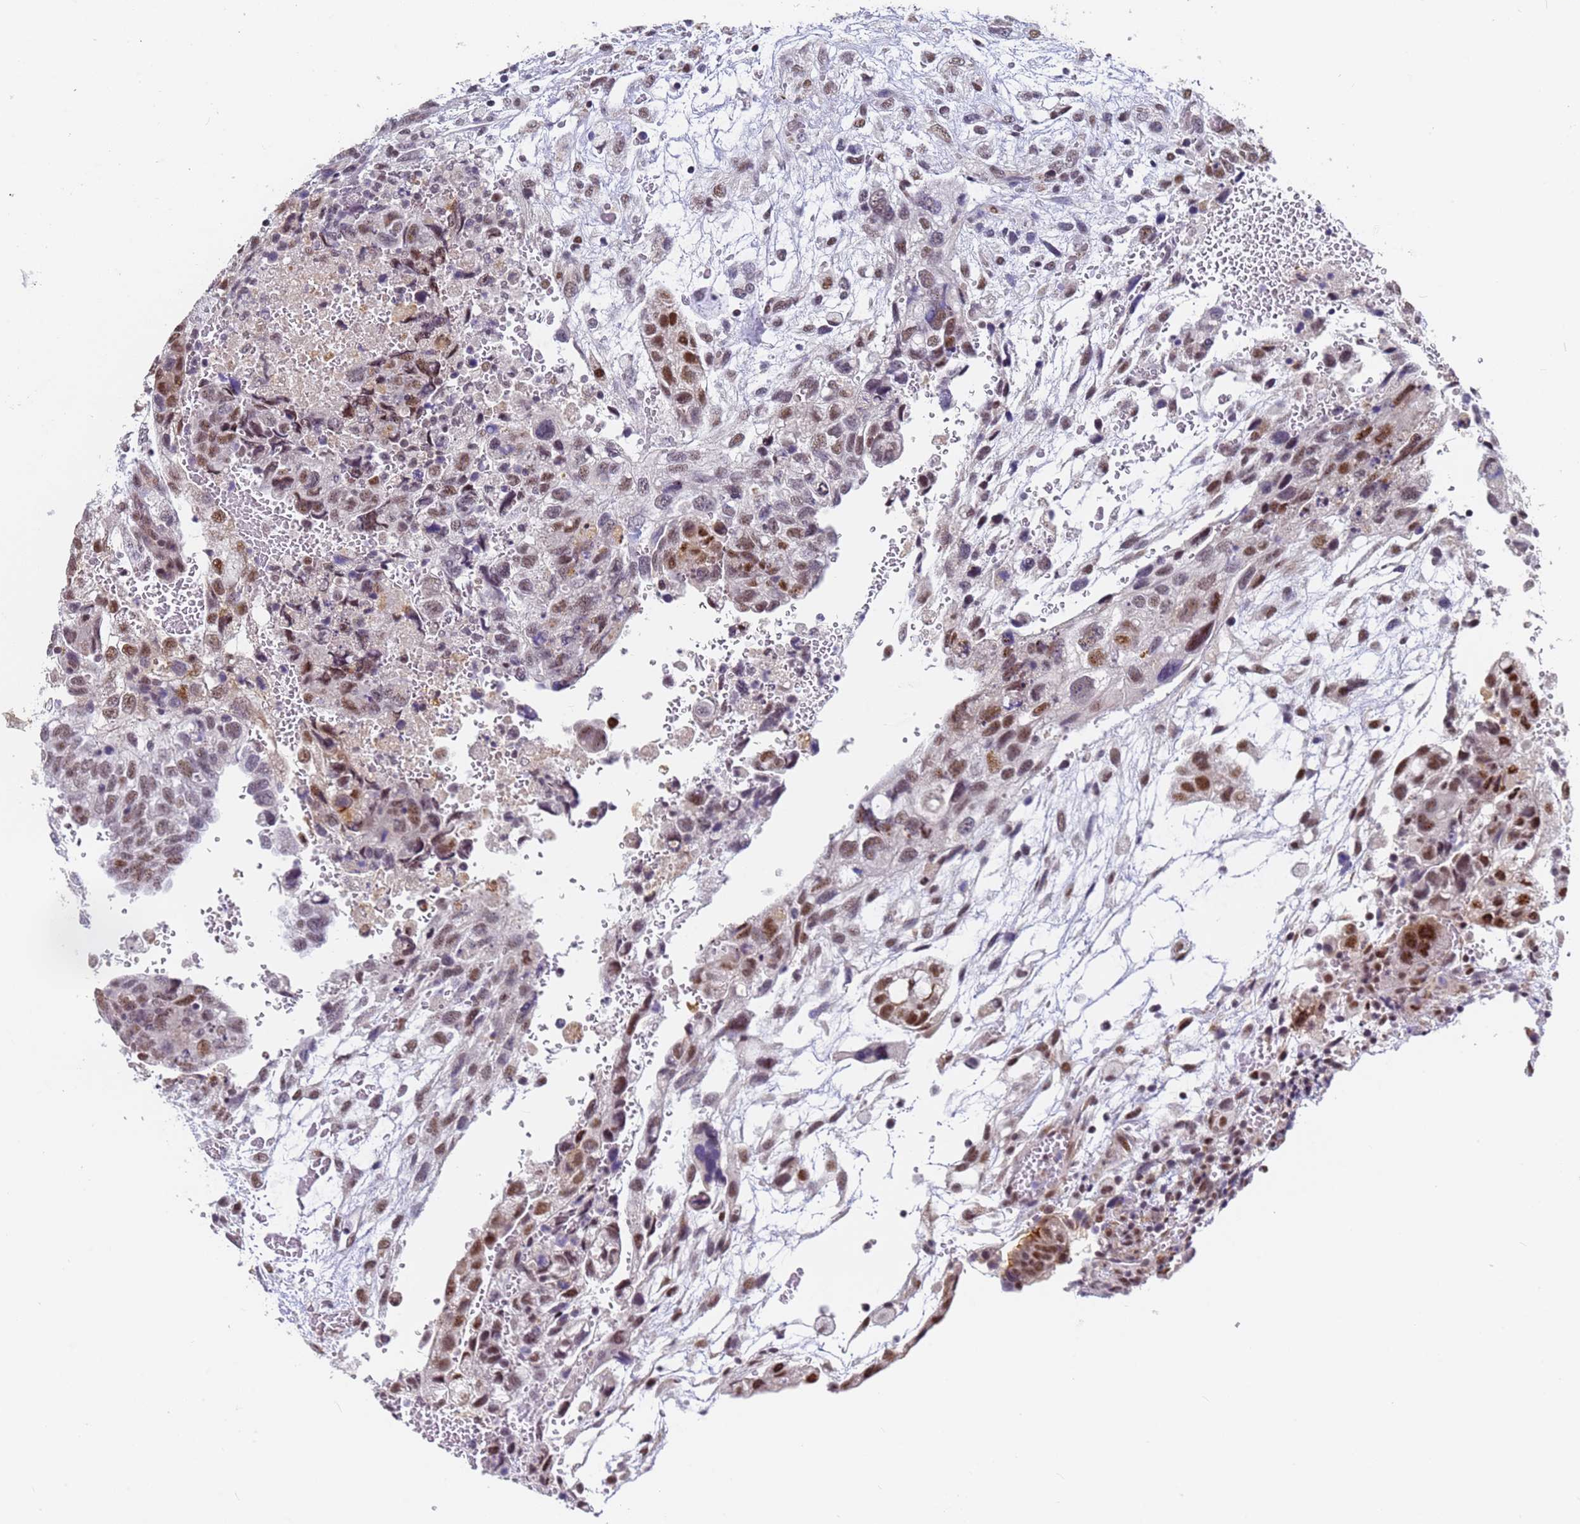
{"staining": {"intensity": "moderate", "quantity": "25%-75%", "location": "nuclear"}, "tissue": "testis cancer", "cell_type": "Tumor cells", "image_type": "cancer", "snomed": [{"axis": "morphology", "description": "Carcinoma, Embryonal, NOS"}, {"axis": "topography", "description": "Testis"}], "caption": "Testis cancer stained for a protein reveals moderate nuclear positivity in tumor cells.", "gene": "FNBP4", "patient": {"sex": "male", "age": 36}}